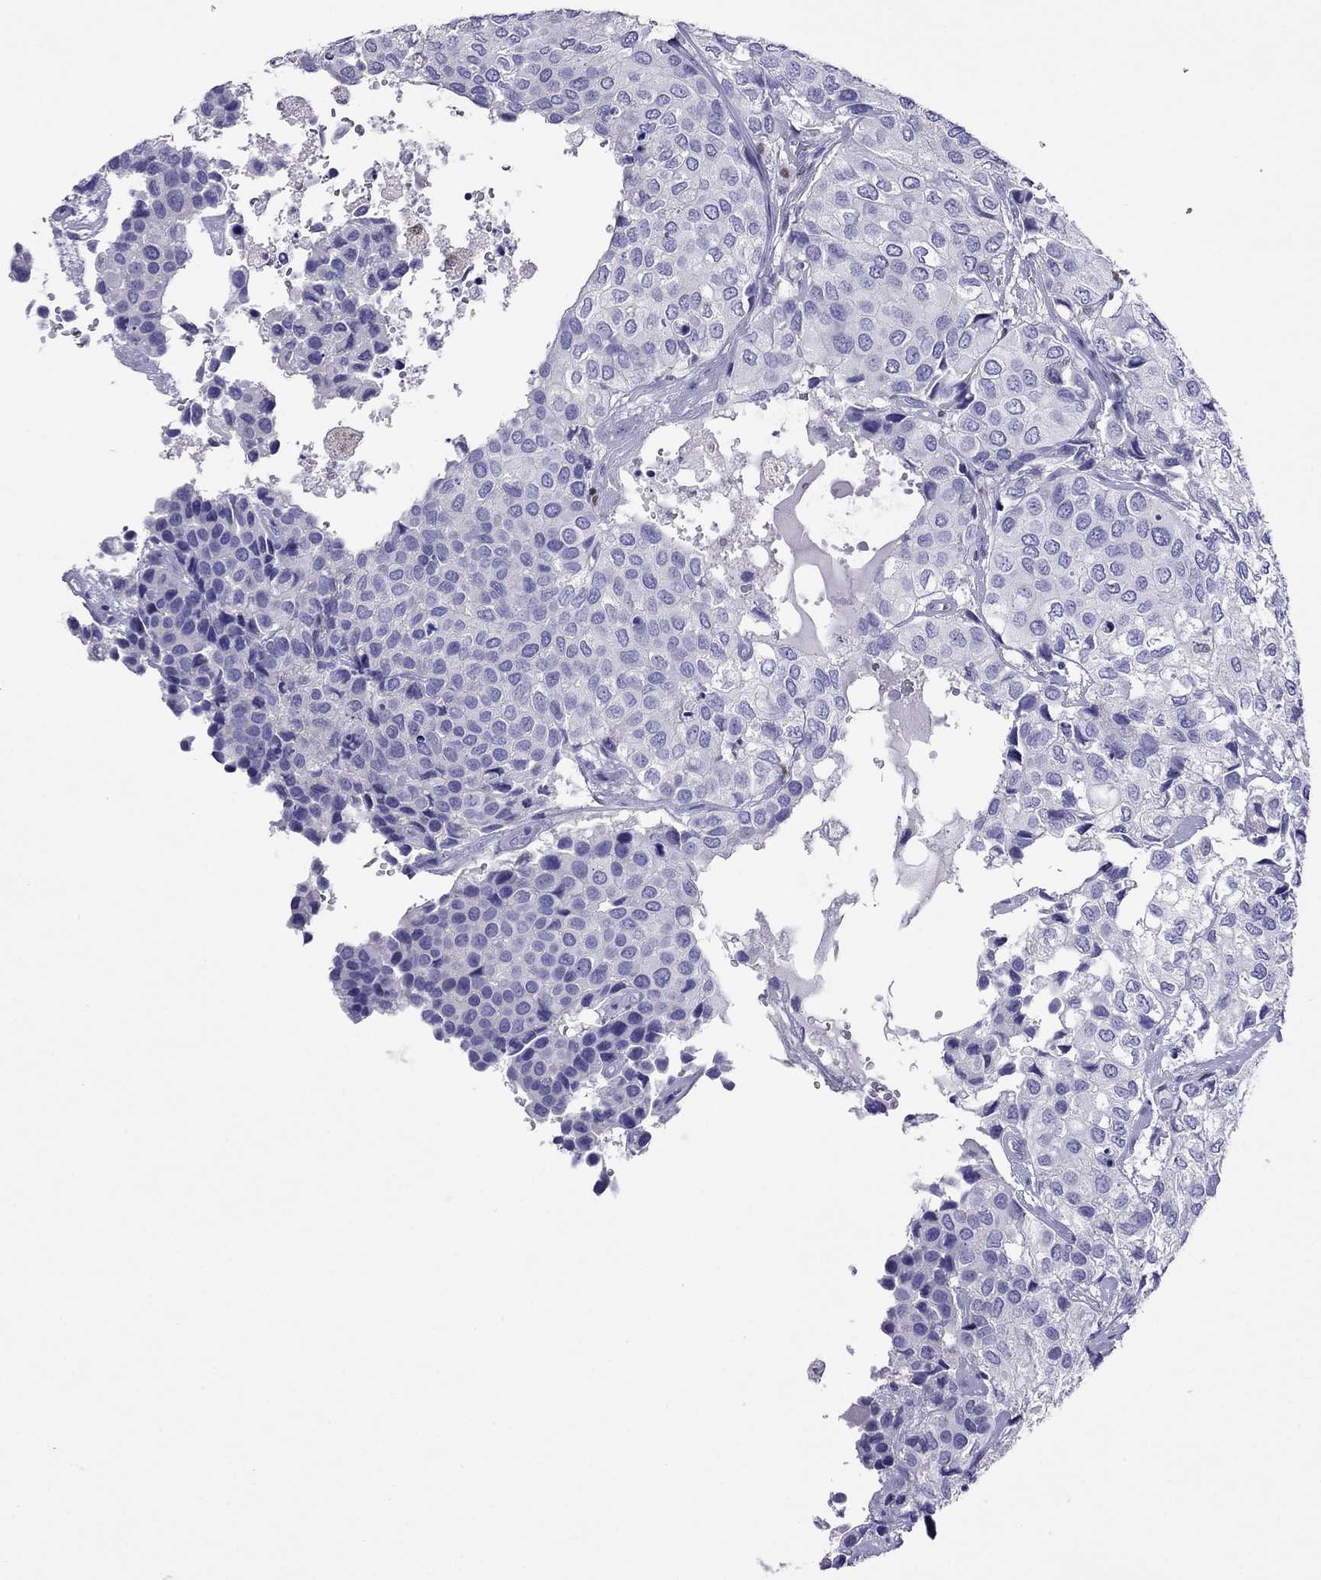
{"staining": {"intensity": "negative", "quantity": "none", "location": "none"}, "tissue": "urothelial cancer", "cell_type": "Tumor cells", "image_type": "cancer", "snomed": [{"axis": "morphology", "description": "Urothelial carcinoma, High grade"}, {"axis": "topography", "description": "Urinary bladder"}], "caption": "Immunohistochemistry image of human urothelial cancer stained for a protein (brown), which demonstrates no staining in tumor cells.", "gene": "MPZ", "patient": {"sex": "male", "age": 73}}